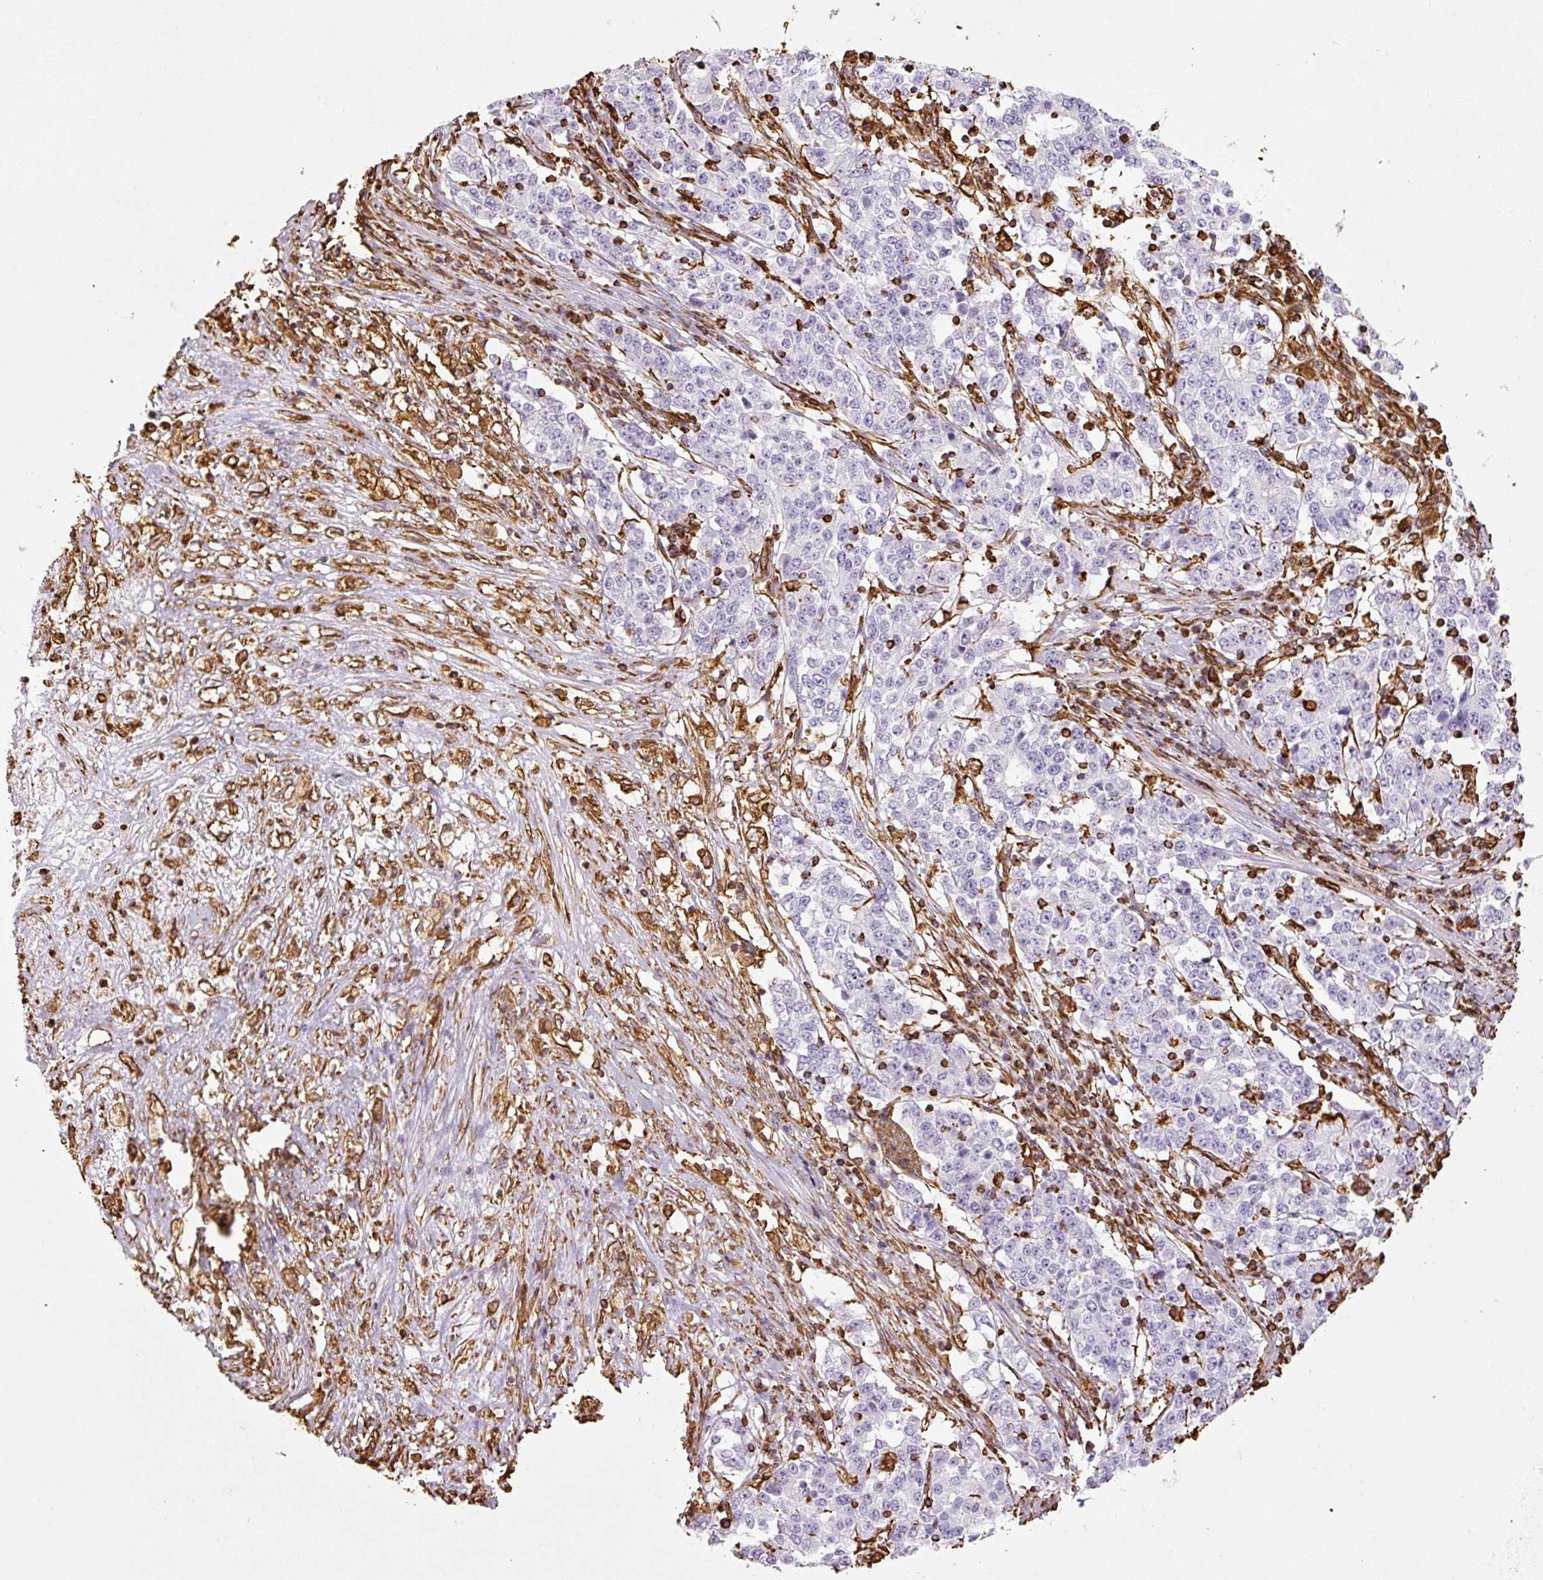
{"staining": {"intensity": "negative", "quantity": "none", "location": "none"}, "tissue": "stomach cancer", "cell_type": "Tumor cells", "image_type": "cancer", "snomed": [{"axis": "morphology", "description": "Adenocarcinoma, NOS"}, {"axis": "topography", "description": "Stomach"}], "caption": "There is no significant staining in tumor cells of adenocarcinoma (stomach).", "gene": "VIM", "patient": {"sex": "male", "age": 59}}